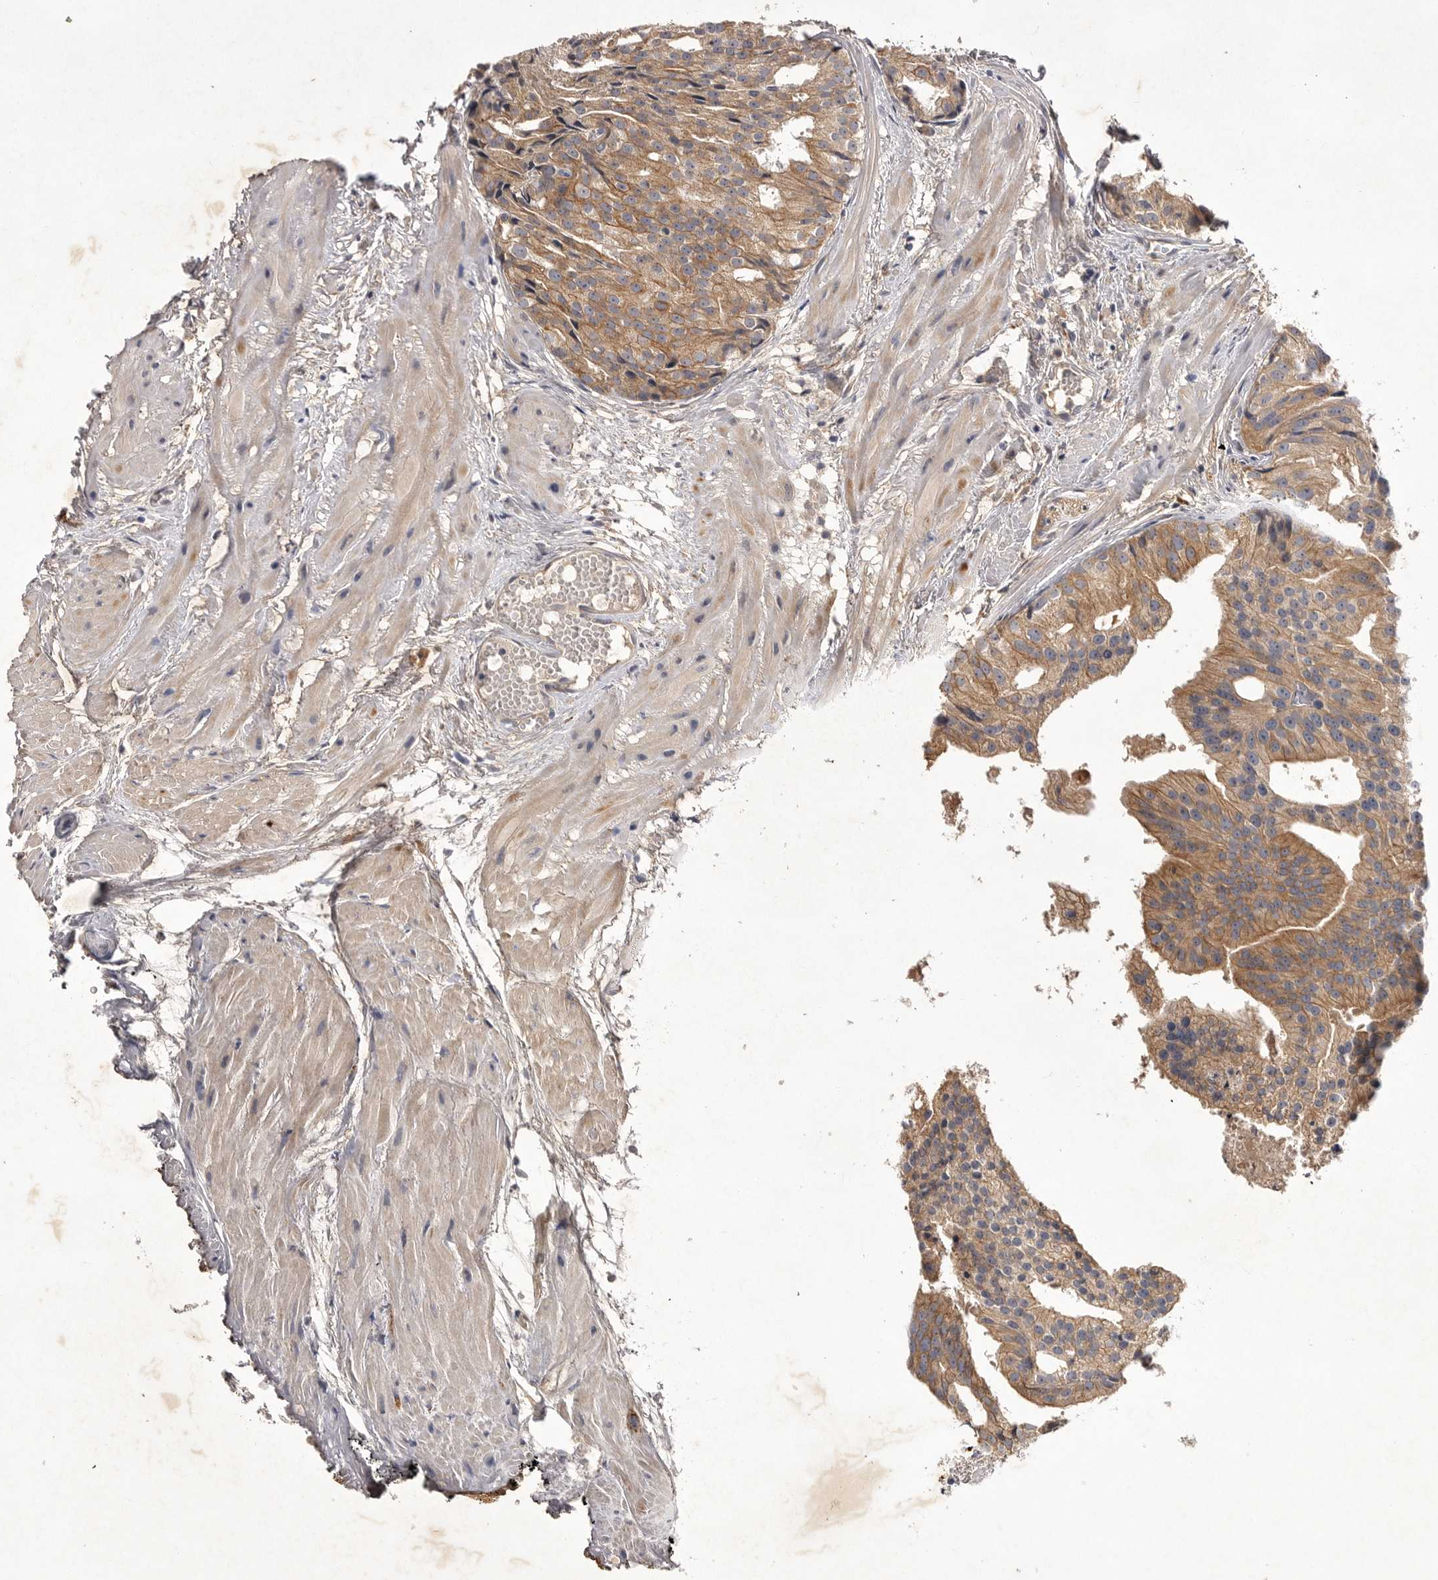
{"staining": {"intensity": "moderate", "quantity": ">75%", "location": "cytoplasmic/membranous"}, "tissue": "prostate cancer", "cell_type": "Tumor cells", "image_type": "cancer", "snomed": [{"axis": "morphology", "description": "Adenocarcinoma, Low grade"}, {"axis": "topography", "description": "Prostate"}], "caption": "Brown immunohistochemical staining in human adenocarcinoma (low-grade) (prostate) displays moderate cytoplasmic/membranous positivity in about >75% of tumor cells.", "gene": "DHDDS", "patient": {"sex": "male", "age": 88}}